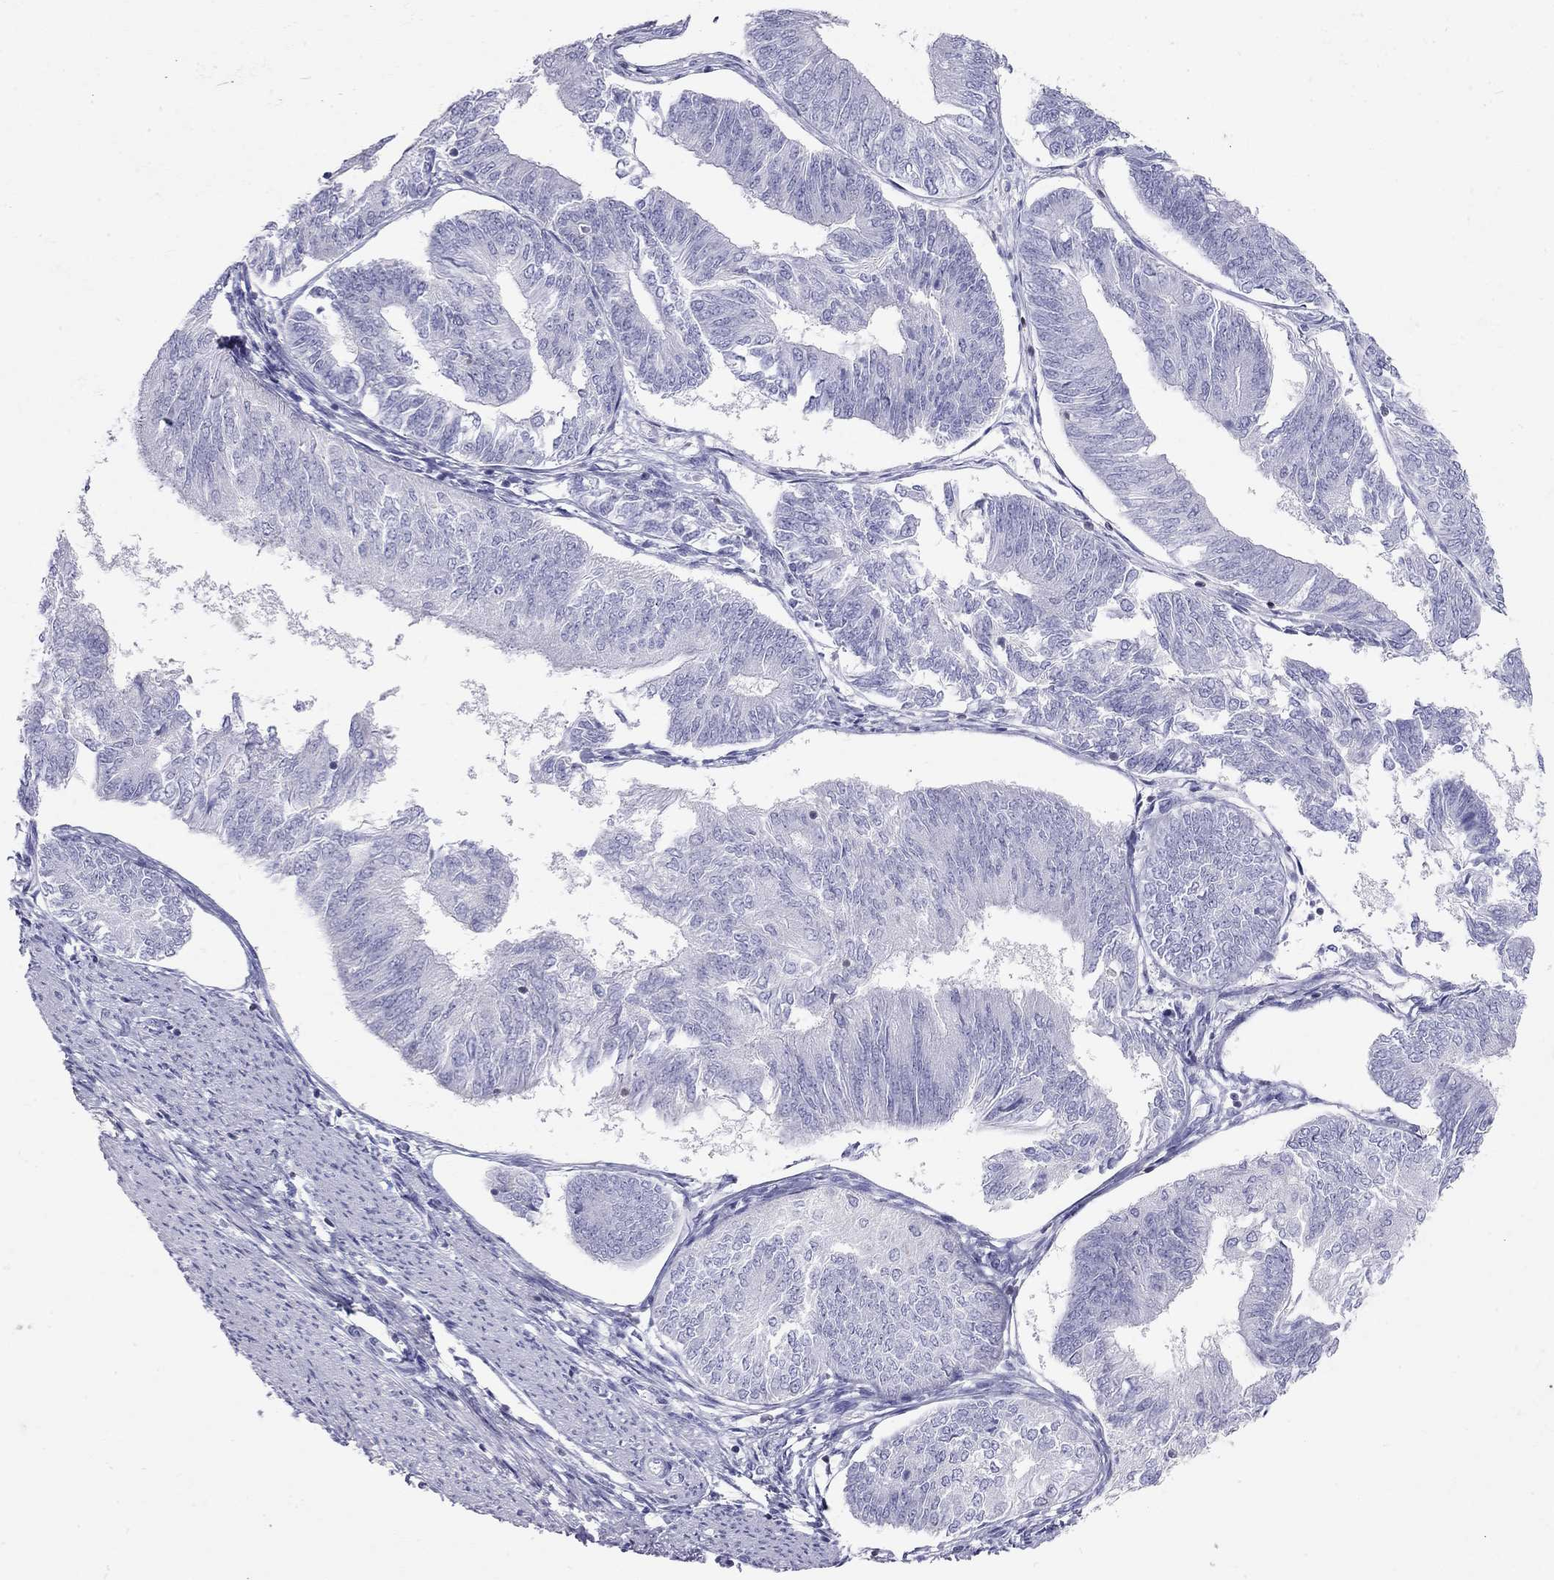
{"staining": {"intensity": "negative", "quantity": "none", "location": "none"}, "tissue": "endometrial cancer", "cell_type": "Tumor cells", "image_type": "cancer", "snomed": [{"axis": "morphology", "description": "Adenocarcinoma, NOS"}, {"axis": "topography", "description": "Endometrium"}], "caption": "Endometrial cancer was stained to show a protein in brown. There is no significant staining in tumor cells.", "gene": "SH2D2A", "patient": {"sex": "female", "age": 58}}